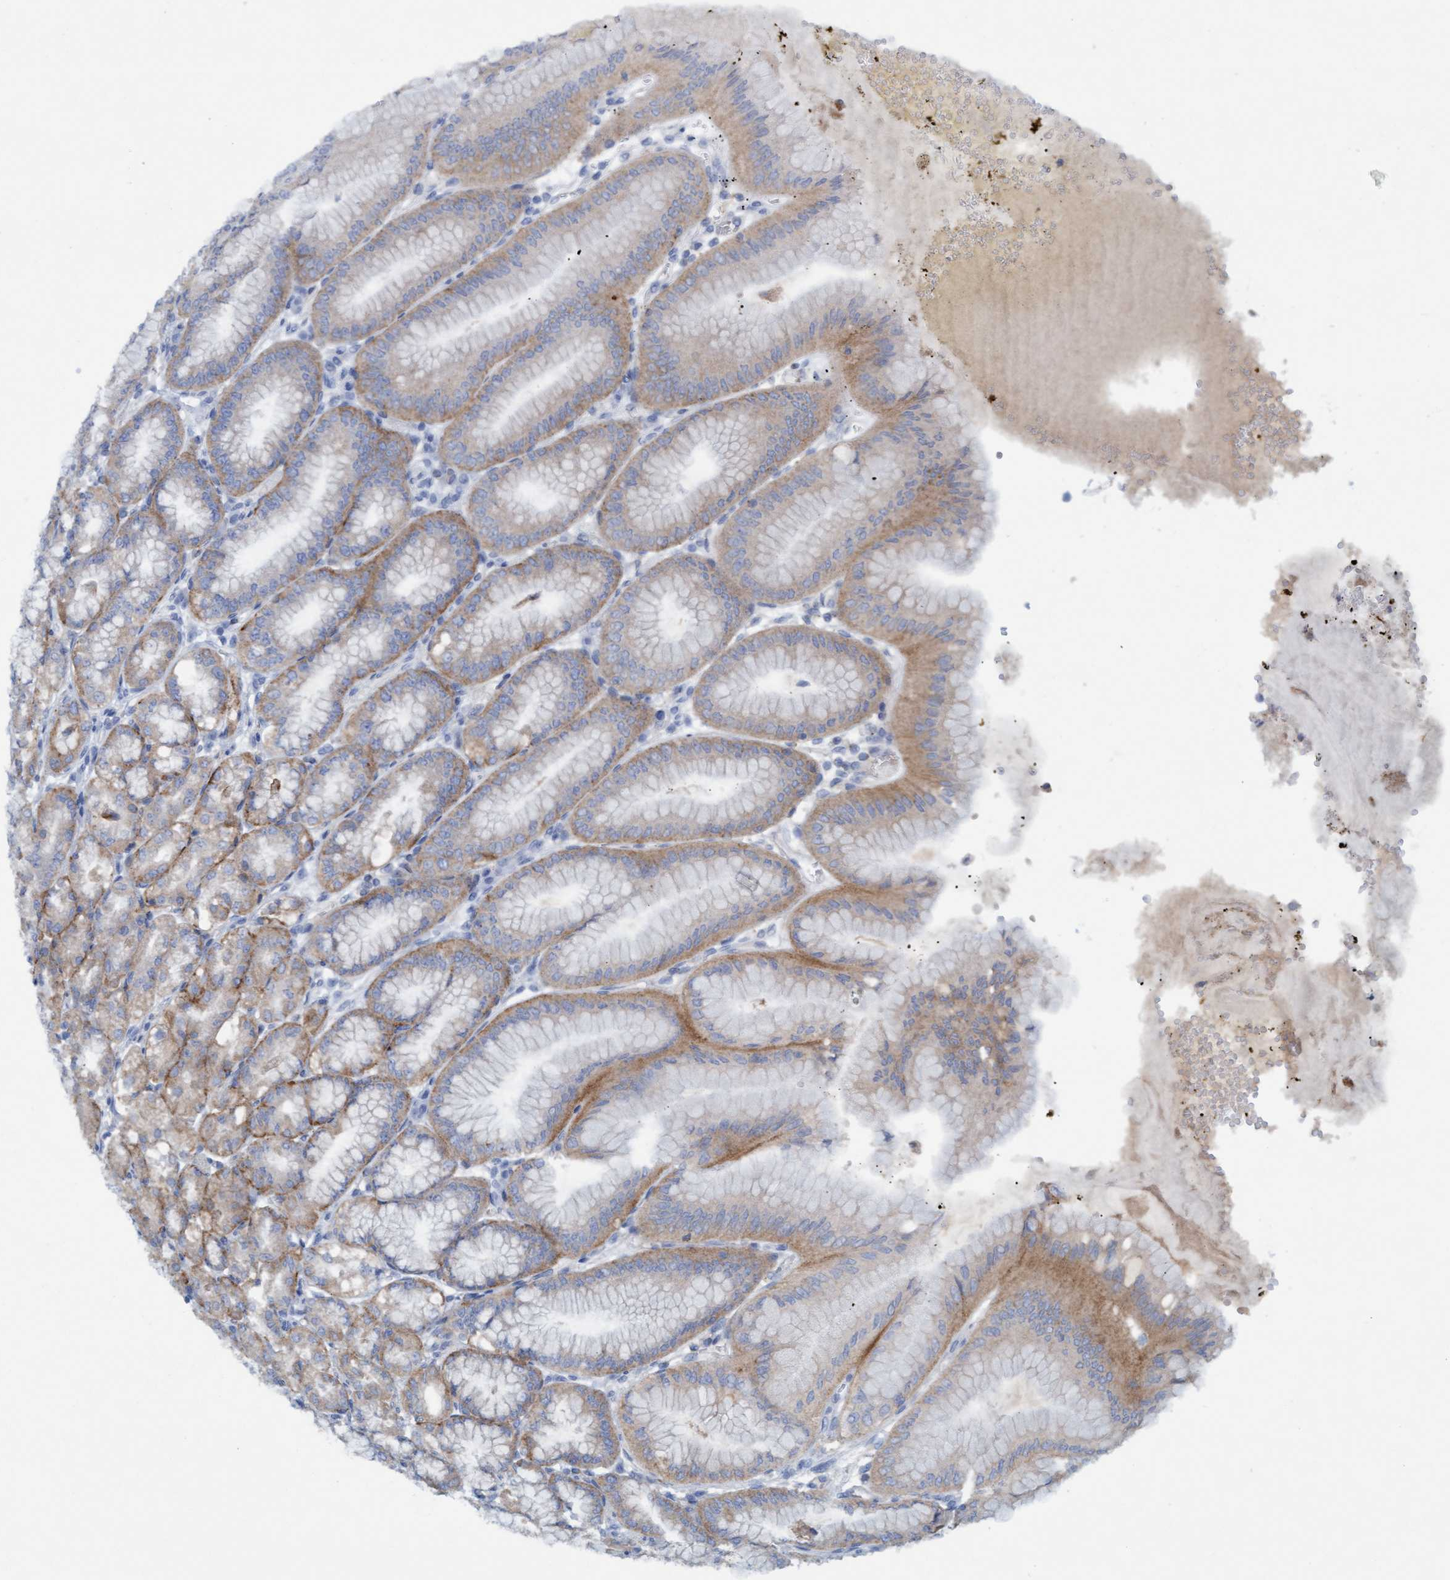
{"staining": {"intensity": "moderate", "quantity": ">75%", "location": "cytoplasmic/membranous"}, "tissue": "stomach", "cell_type": "Glandular cells", "image_type": "normal", "snomed": [{"axis": "morphology", "description": "Normal tissue, NOS"}, {"axis": "topography", "description": "Stomach, lower"}], "caption": "This is a micrograph of IHC staining of normal stomach, which shows moderate positivity in the cytoplasmic/membranous of glandular cells.", "gene": "SIGIRR", "patient": {"sex": "male", "age": 71}}